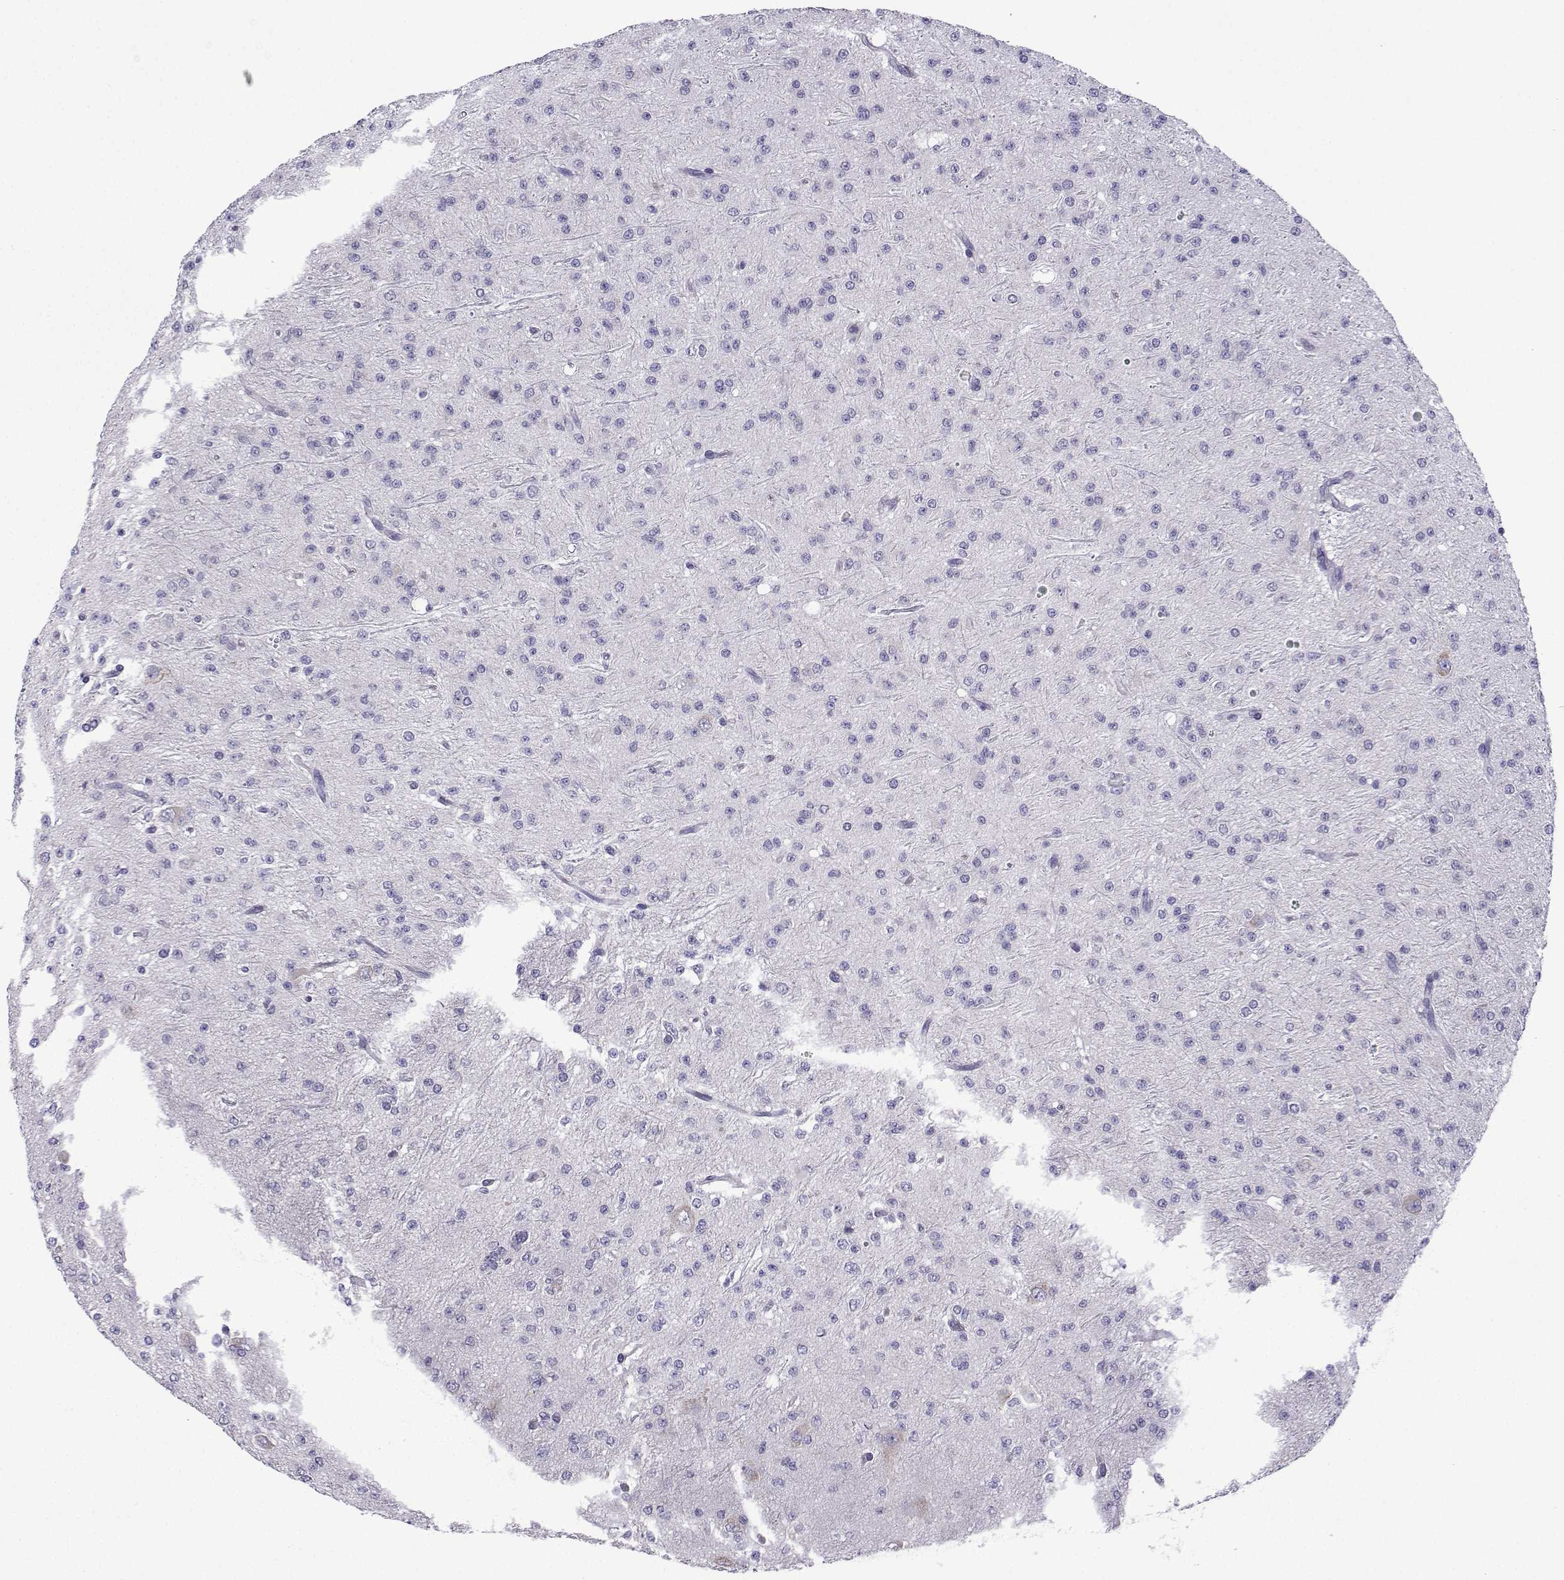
{"staining": {"intensity": "negative", "quantity": "none", "location": "none"}, "tissue": "glioma", "cell_type": "Tumor cells", "image_type": "cancer", "snomed": [{"axis": "morphology", "description": "Glioma, malignant, Low grade"}, {"axis": "topography", "description": "Brain"}], "caption": "This is an IHC photomicrograph of human malignant glioma (low-grade). There is no positivity in tumor cells.", "gene": "CFAP70", "patient": {"sex": "male", "age": 27}}